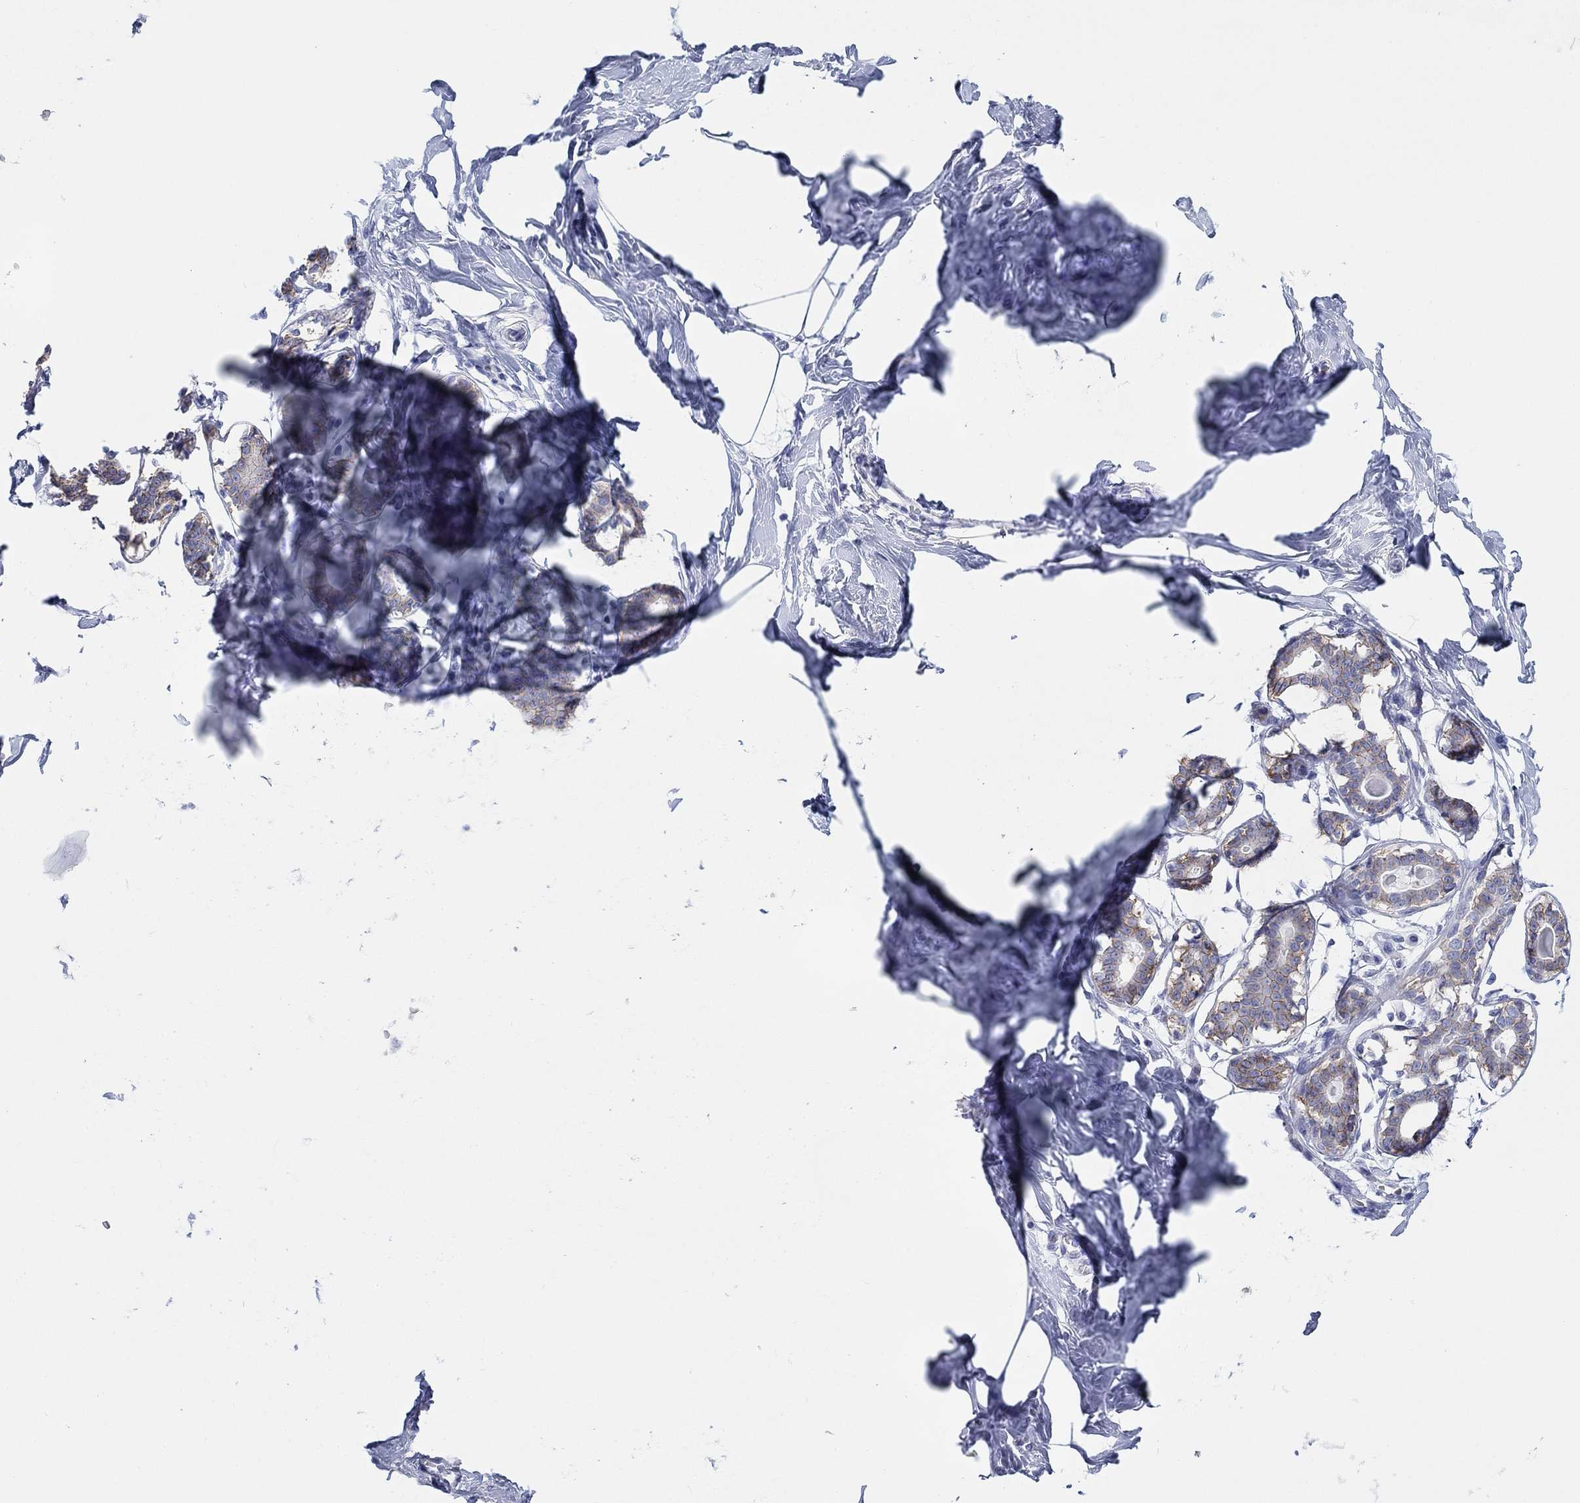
{"staining": {"intensity": "negative", "quantity": "none", "location": "none"}, "tissue": "breast", "cell_type": "Adipocytes", "image_type": "normal", "snomed": [{"axis": "morphology", "description": "Normal tissue, NOS"}, {"axis": "morphology", "description": "Lobular carcinoma, in situ"}, {"axis": "topography", "description": "Breast"}], "caption": "Histopathology image shows no protein expression in adipocytes of unremarkable breast. (DAB IHC with hematoxylin counter stain).", "gene": "ATP1B1", "patient": {"sex": "female", "age": 35}}